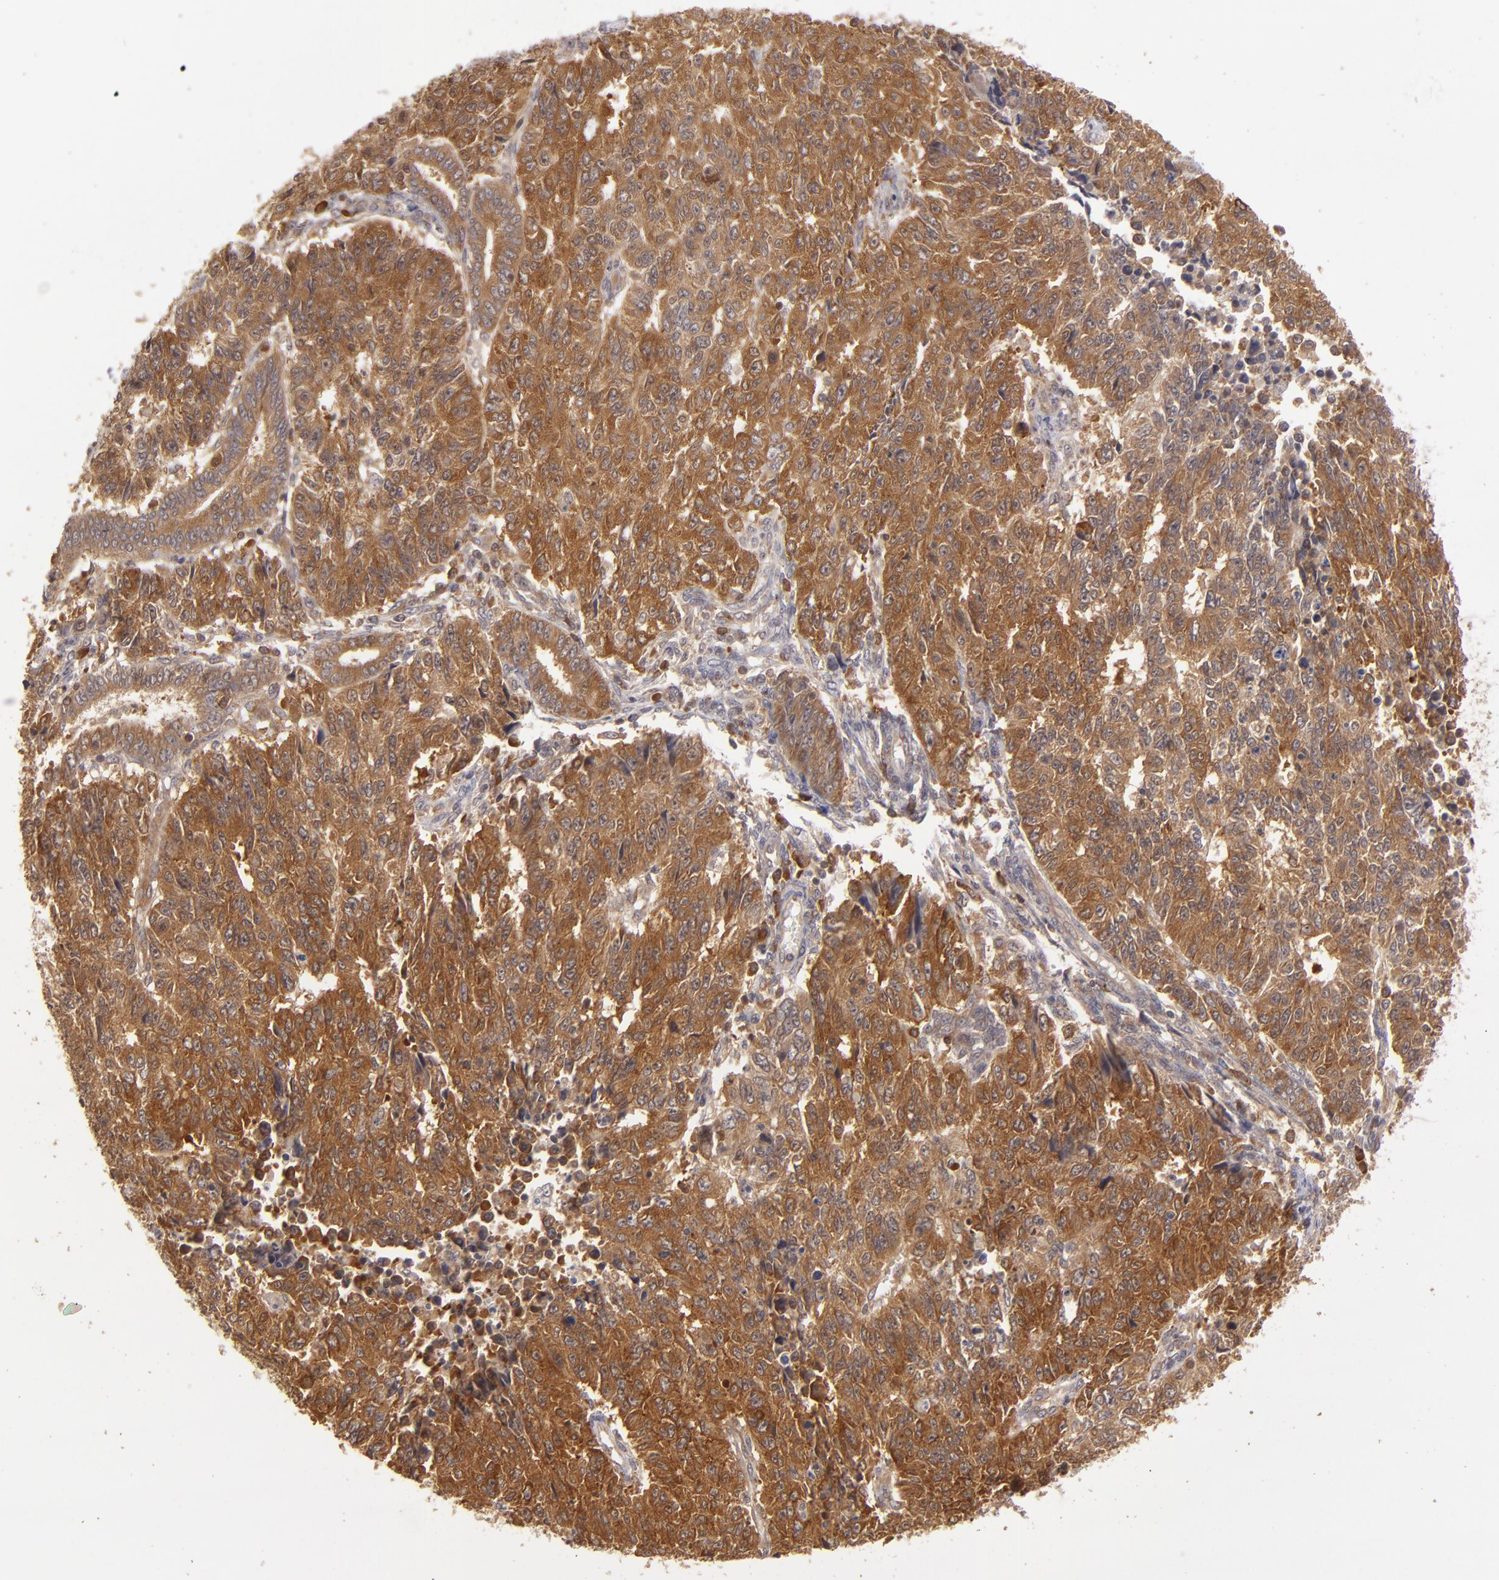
{"staining": {"intensity": "moderate", "quantity": ">75%", "location": "cytoplasmic/membranous"}, "tissue": "endometrial cancer", "cell_type": "Tumor cells", "image_type": "cancer", "snomed": [{"axis": "morphology", "description": "Adenocarcinoma, NOS"}, {"axis": "topography", "description": "Endometrium"}], "caption": "This is a photomicrograph of immunohistochemistry staining of endometrial cancer (adenocarcinoma), which shows moderate expression in the cytoplasmic/membranous of tumor cells.", "gene": "MAPK3", "patient": {"sex": "female", "age": 42}}